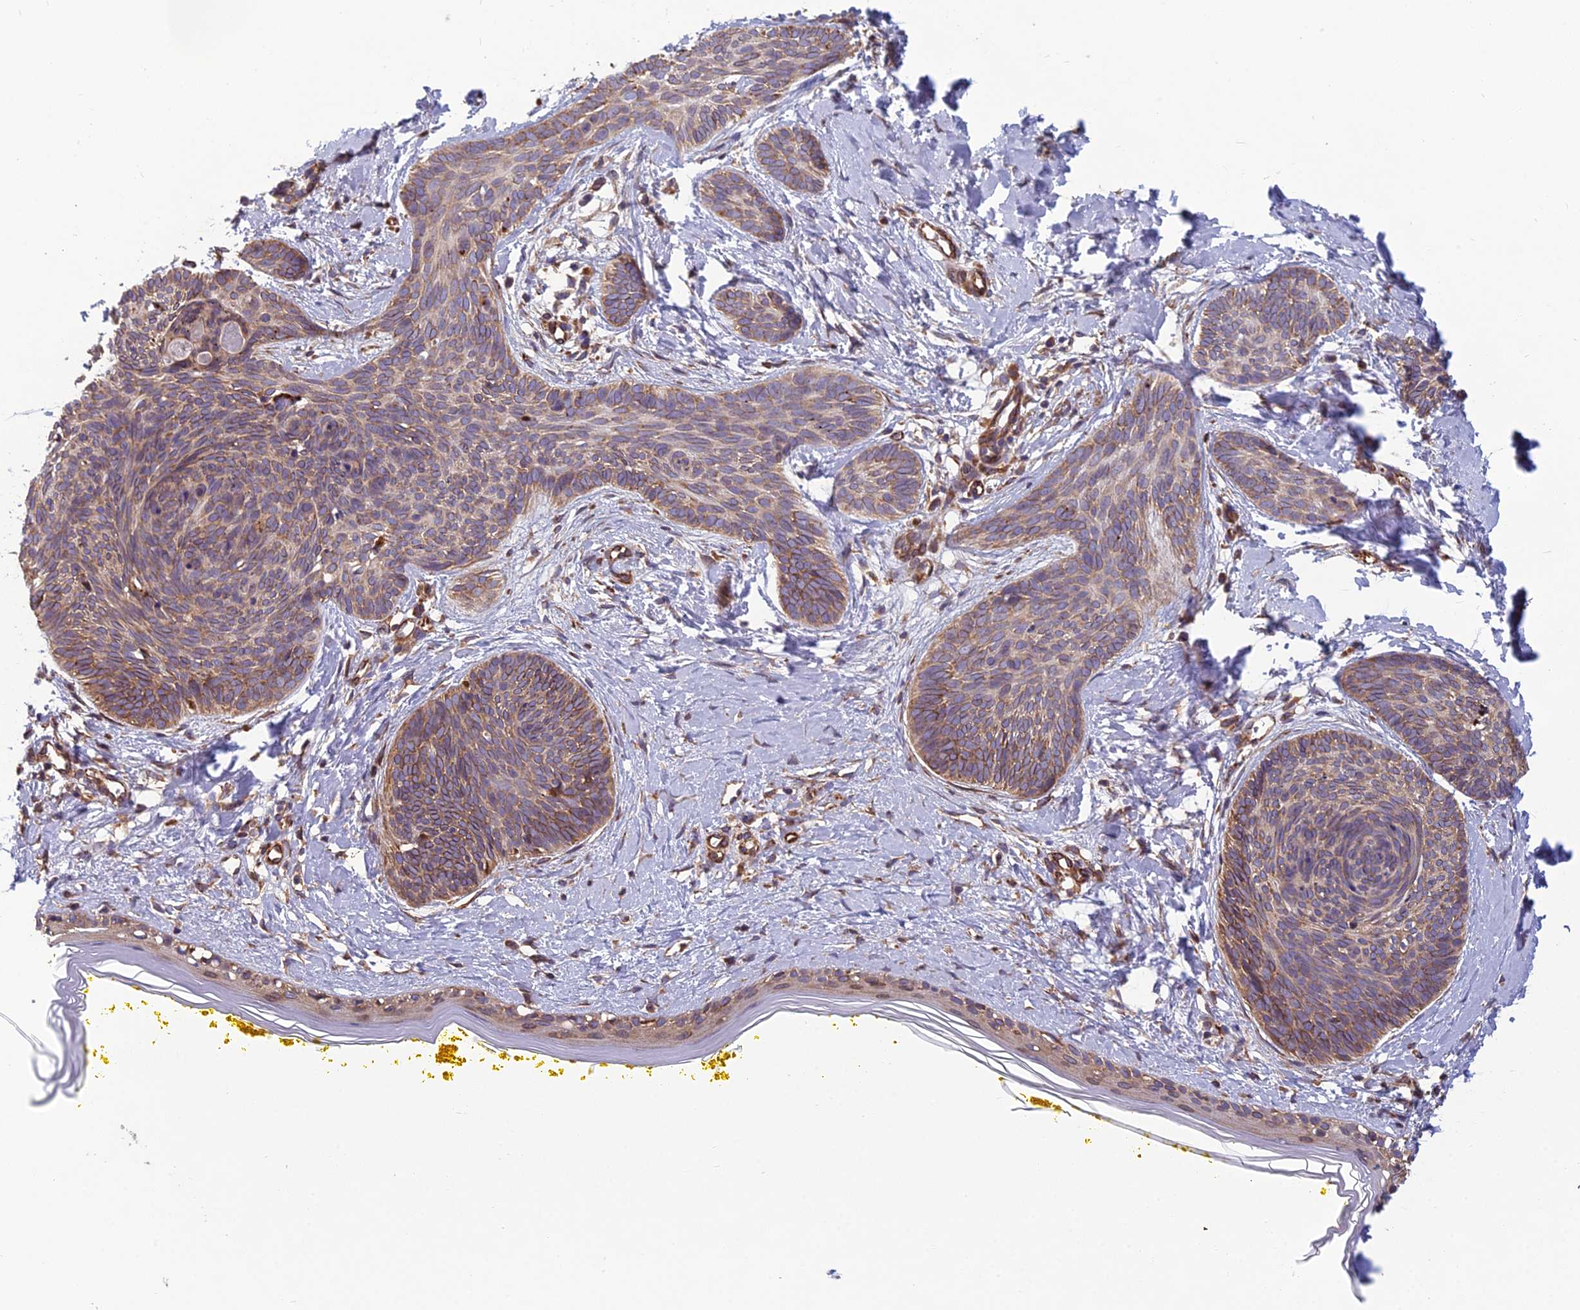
{"staining": {"intensity": "moderate", "quantity": "25%-75%", "location": "cytoplasmic/membranous"}, "tissue": "skin cancer", "cell_type": "Tumor cells", "image_type": "cancer", "snomed": [{"axis": "morphology", "description": "Basal cell carcinoma"}, {"axis": "topography", "description": "Skin"}], "caption": "Basal cell carcinoma (skin) stained with DAB immunohistochemistry (IHC) exhibits medium levels of moderate cytoplasmic/membranous positivity in approximately 25%-75% of tumor cells. (IHC, brightfield microscopy, high magnification).", "gene": "SPDL1", "patient": {"sex": "female", "age": 81}}